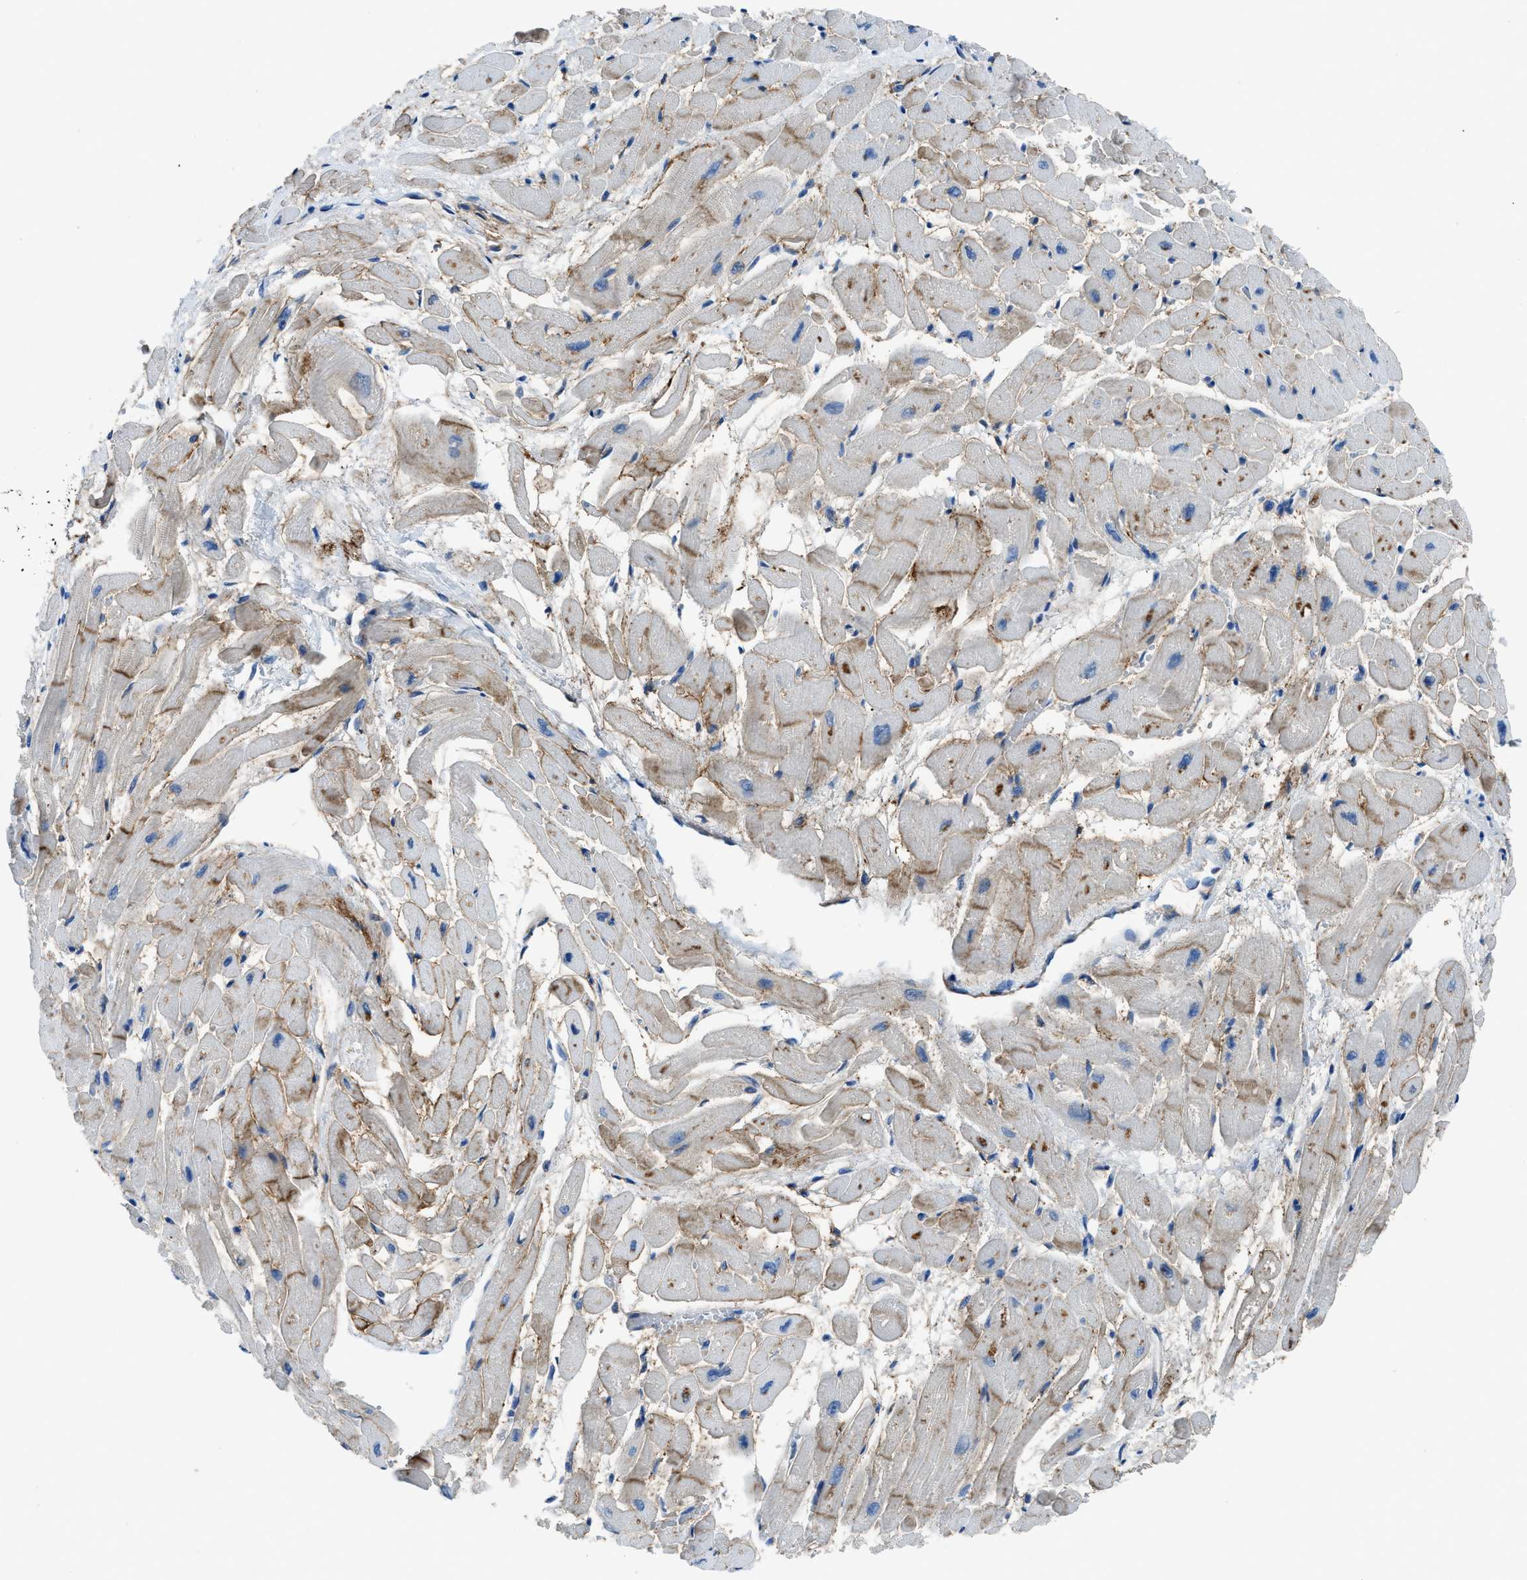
{"staining": {"intensity": "moderate", "quantity": "25%-75%", "location": "cytoplasmic/membranous"}, "tissue": "heart muscle", "cell_type": "Cardiomyocytes", "image_type": "normal", "snomed": [{"axis": "morphology", "description": "Normal tissue, NOS"}, {"axis": "topography", "description": "Heart"}], "caption": "Moderate cytoplasmic/membranous protein expression is identified in about 25%-75% of cardiomyocytes in heart muscle. The protein is stained brown, and the nuclei are stained in blue (DAB IHC with brightfield microscopy, high magnification).", "gene": "PTGFRN", "patient": {"sex": "male", "age": 45}}